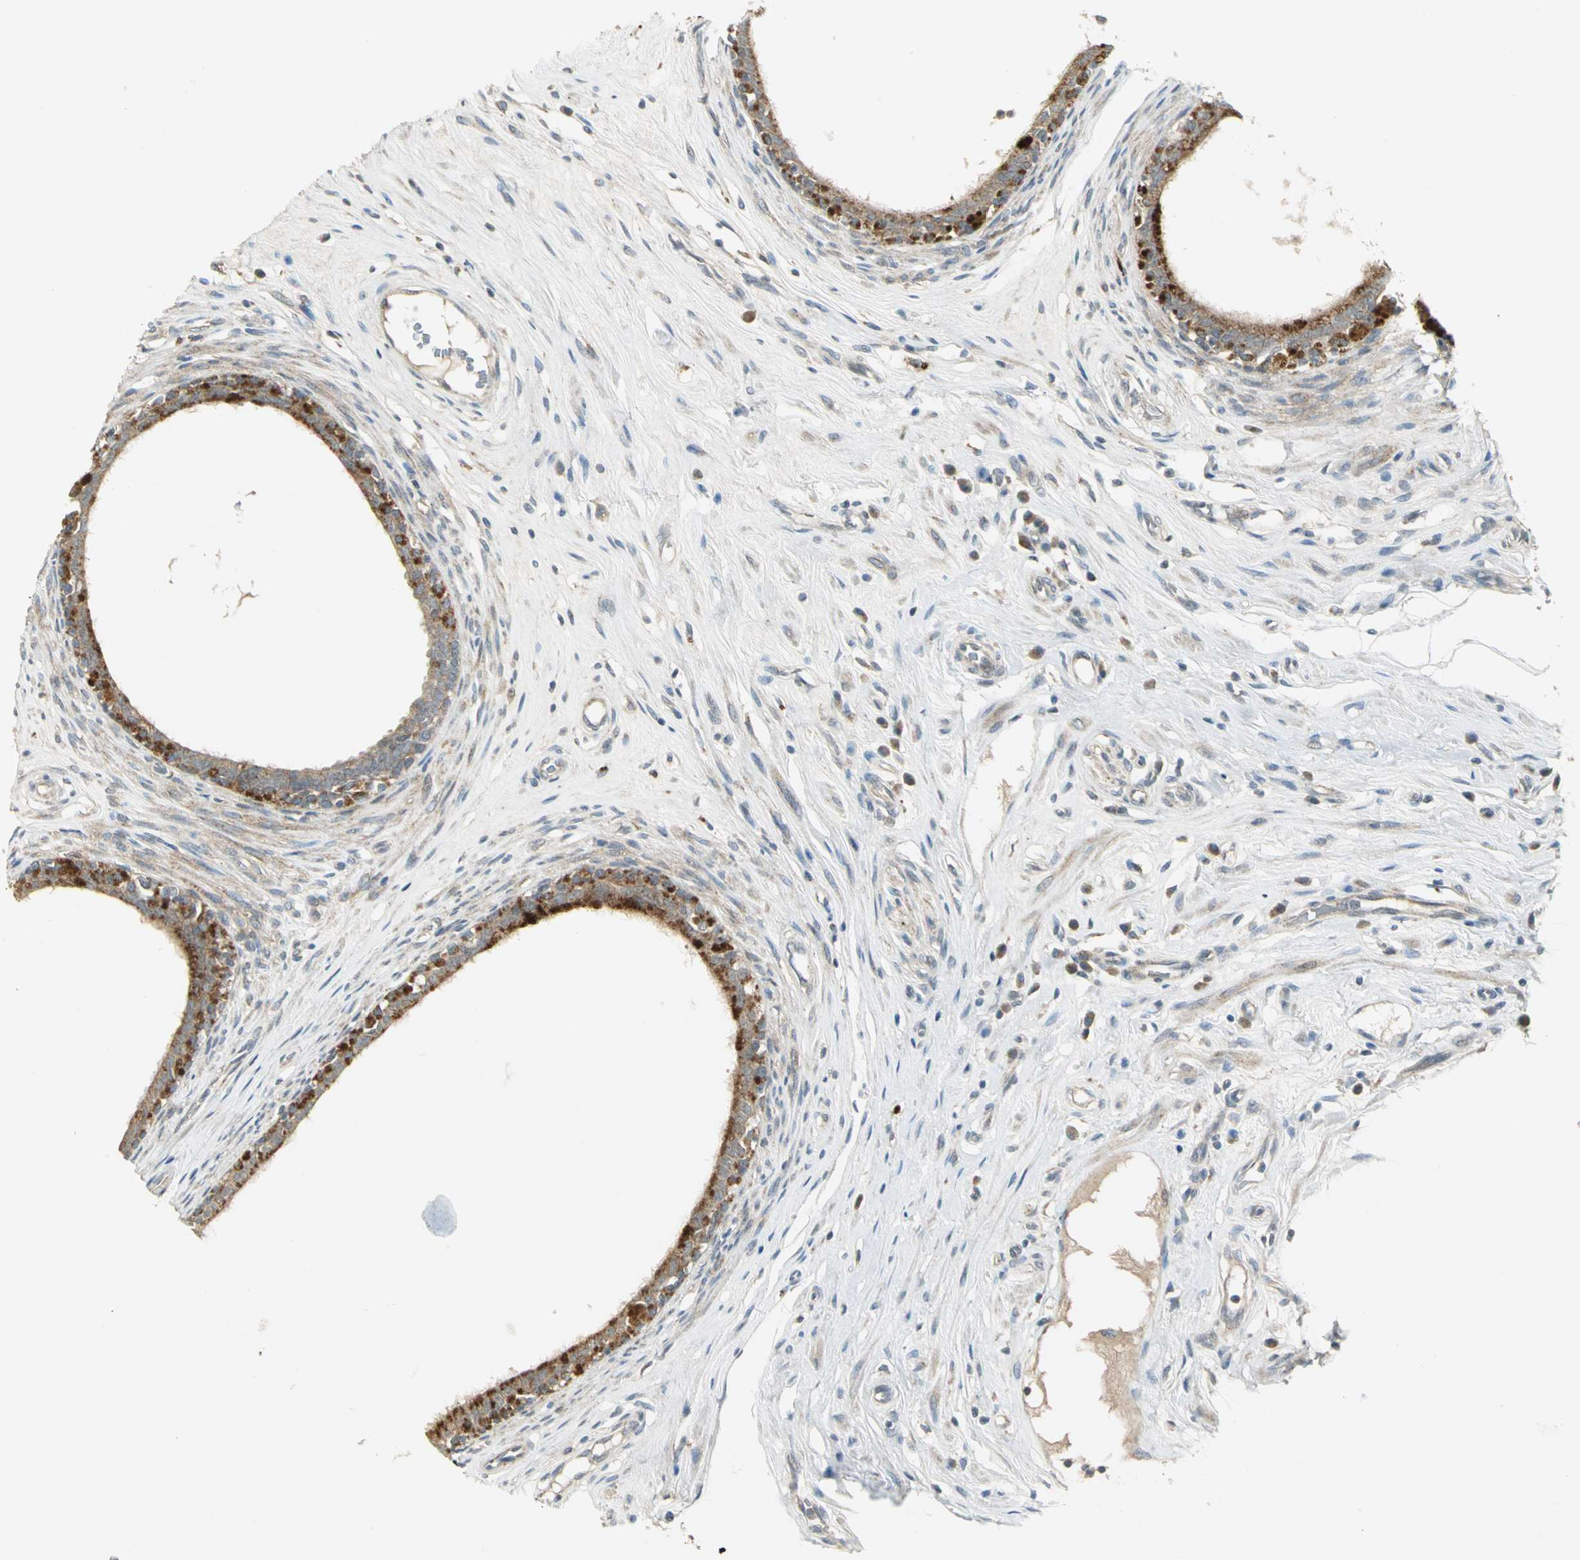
{"staining": {"intensity": "strong", "quantity": ">75%", "location": "cytoplasmic/membranous"}, "tissue": "epididymis", "cell_type": "Glandular cells", "image_type": "normal", "snomed": [{"axis": "morphology", "description": "Normal tissue, NOS"}, {"axis": "morphology", "description": "Inflammation, NOS"}, {"axis": "topography", "description": "Epididymis"}], "caption": "A high-resolution micrograph shows immunohistochemistry (IHC) staining of benign epididymis, which reveals strong cytoplasmic/membranous staining in about >75% of glandular cells. Immunohistochemistry (ihc) stains the protein of interest in brown and the nuclei are stained blue.", "gene": "MAPK8IP3", "patient": {"sex": "male", "age": 84}}